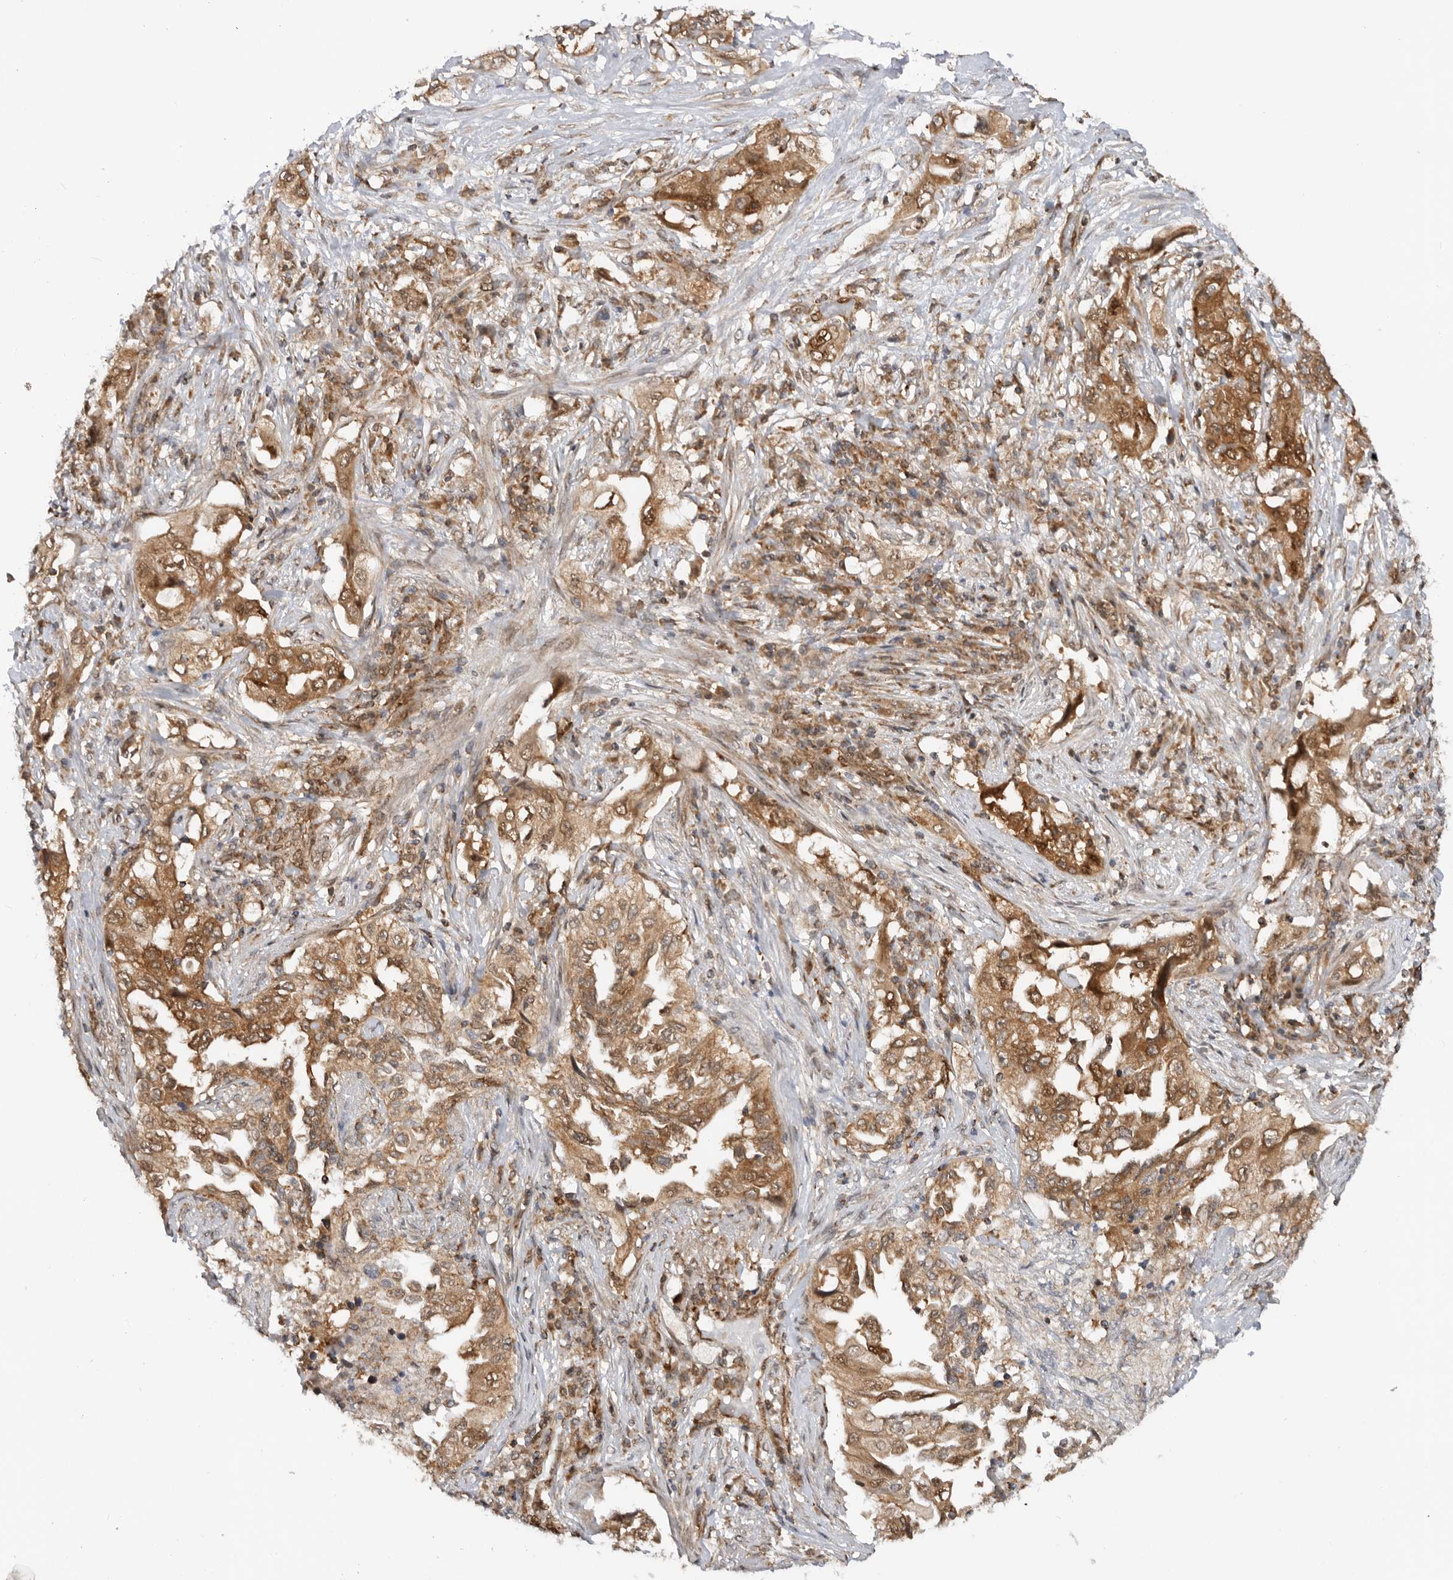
{"staining": {"intensity": "moderate", "quantity": ">75%", "location": "cytoplasmic/membranous"}, "tissue": "lung cancer", "cell_type": "Tumor cells", "image_type": "cancer", "snomed": [{"axis": "morphology", "description": "Adenocarcinoma, NOS"}, {"axis": "topography", "description": "Lung"}], "caption": "Lung cancer tissue displays moderate cytoplasmic/membranous positivity in about >75% of tumor cells, visualized by immunohistochemistry. The staining is performed using DAB brown chromogen to label protein expression. The nuclei are counter-stained blue using hematoxylin.", "gene": "DCAF8", "patient": {"sex": "female", "age": 51}}